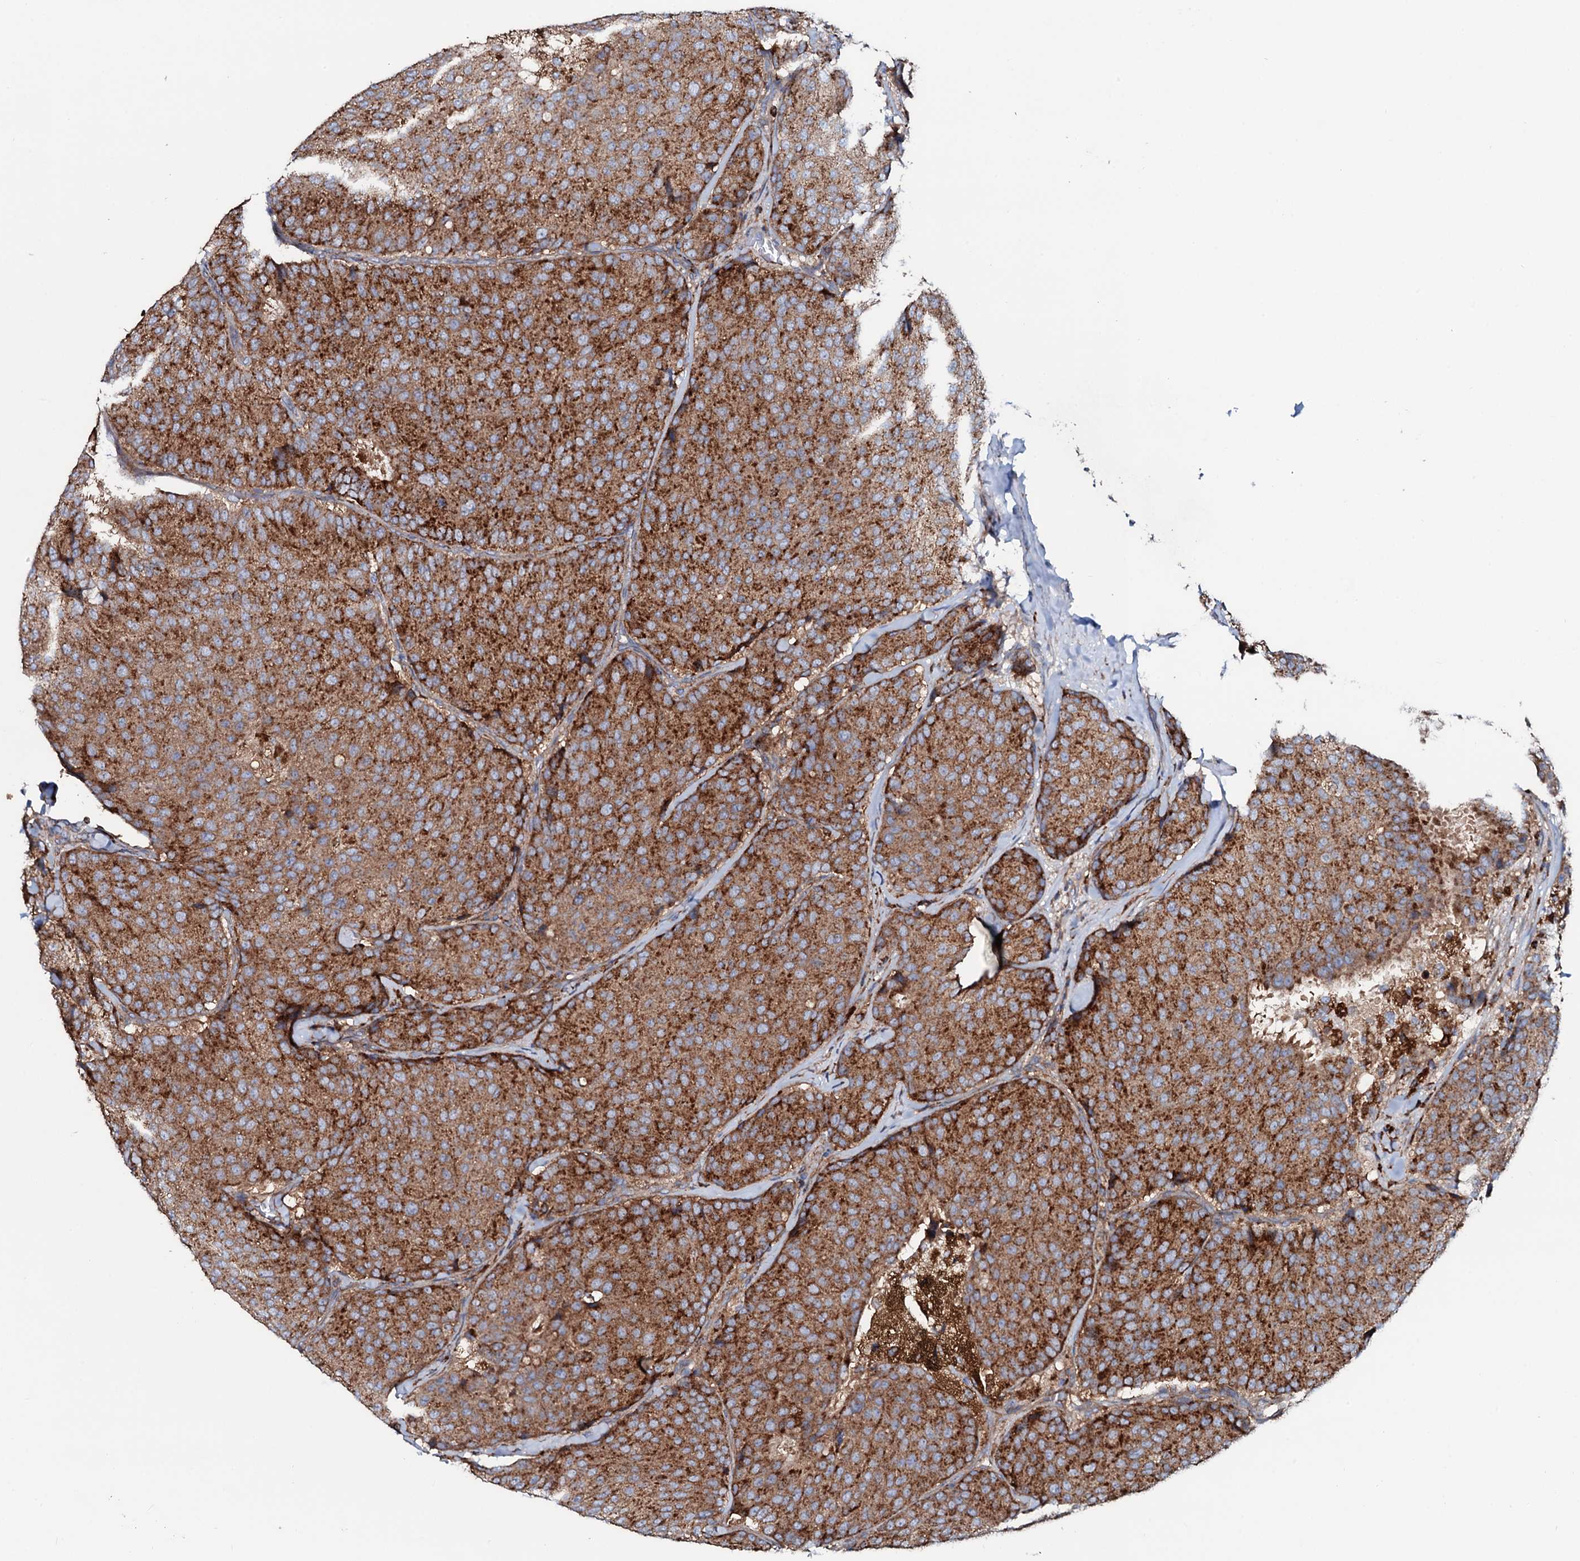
{"staining": {"intensity": "moderate", "quantity": ">75%", "location": "cytoplasmic/membranous"}, "tissue": "breast cancer", "cell_type": "Tumor cells", "image_type": "cancer", "snomed": [{"axis": "morphology", "description": "Duct carcinoma"}, {"axis": "topography", "description": "Breast"}], "caption": "Moderate cytoplasmic/membranous staining for a protein is present in about >75% of tumor cells of invasive ductal carcinoma (breast) using immunohistochemistry (IHC).", "gene": "P2RX4", "patient": {"sex": "female", "age": 75}}